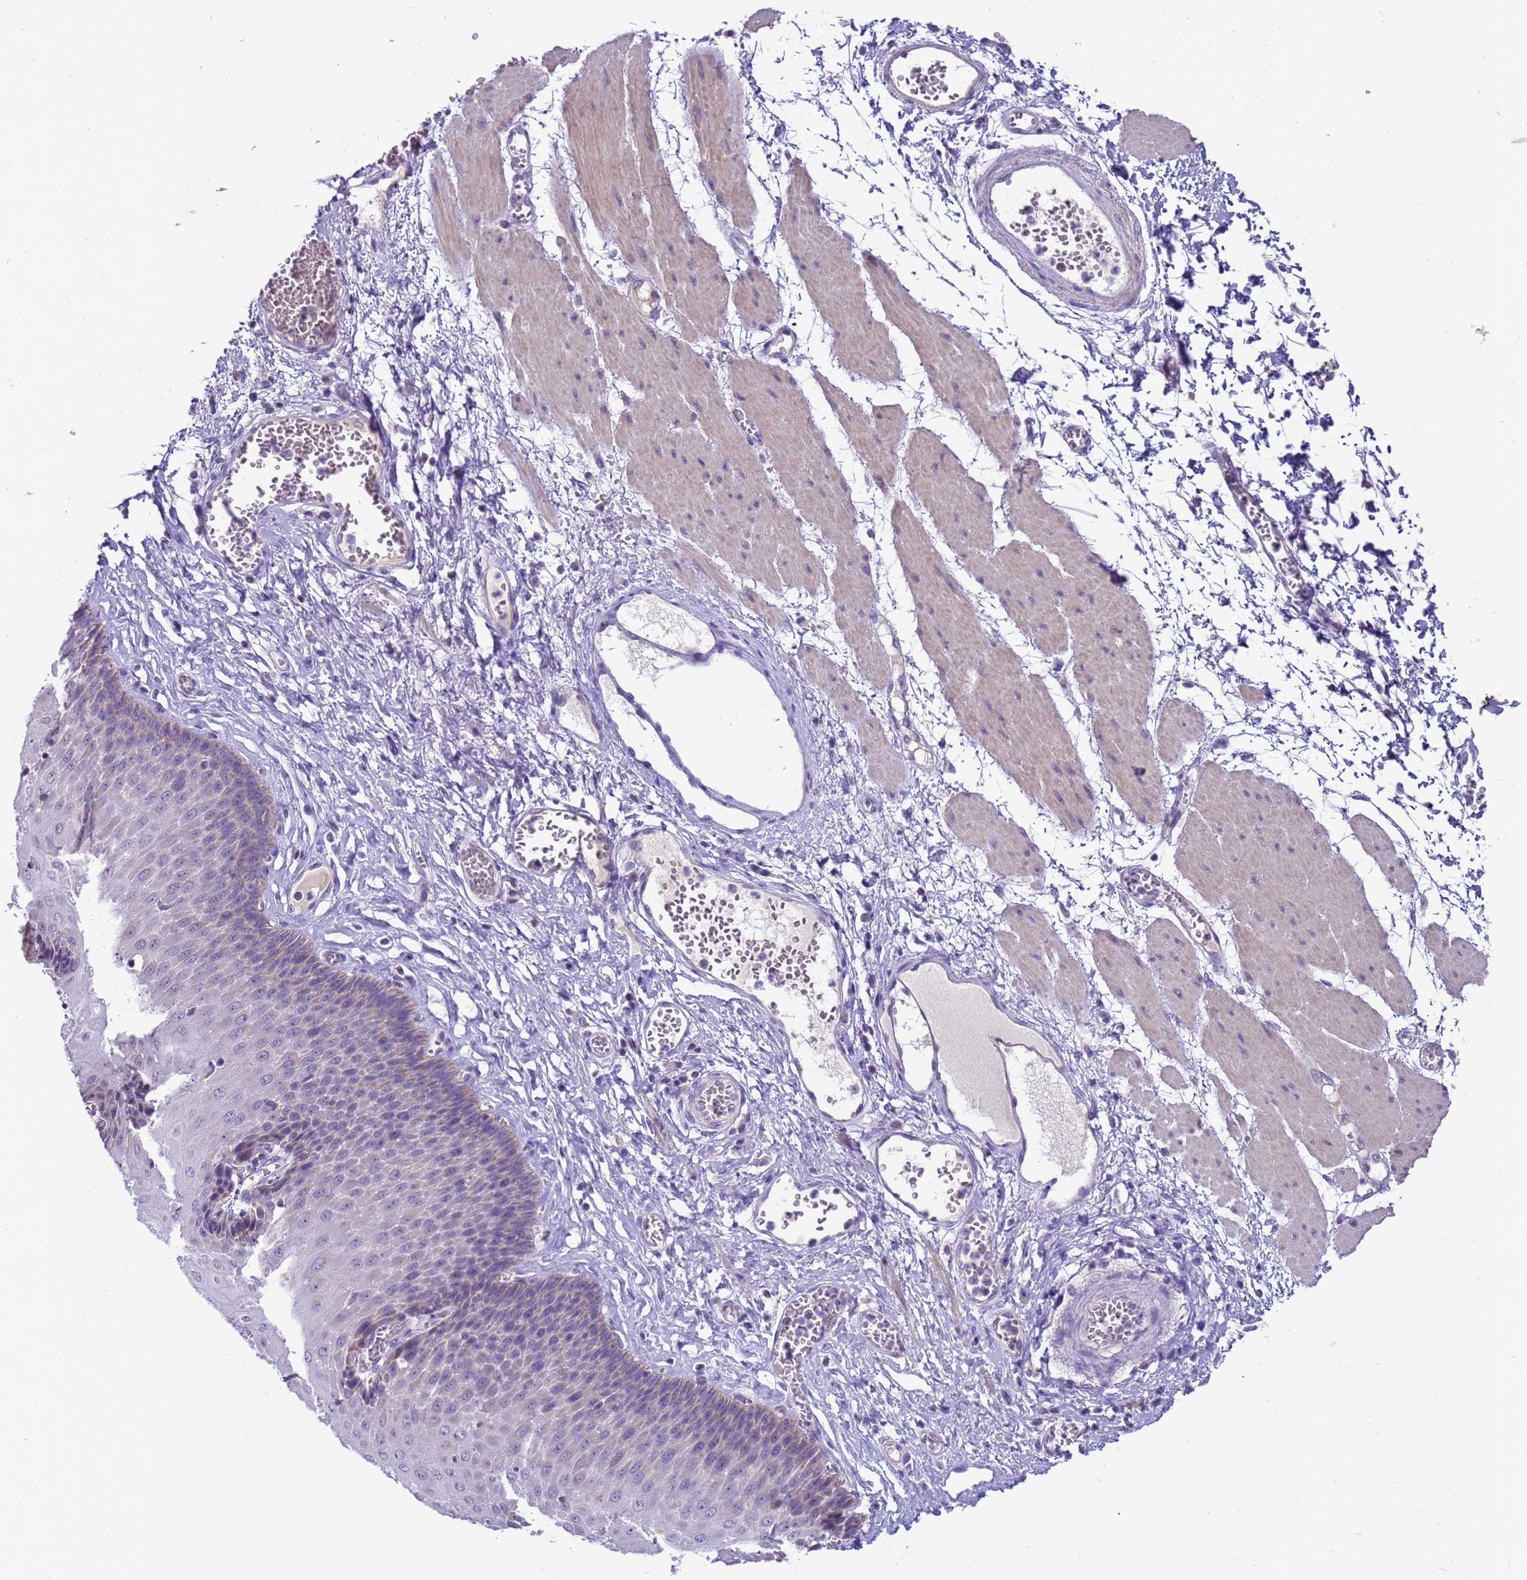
{"staining": {"intensity": "negative", "quantity": "none", "location": "none"}, "tissue": "esophagus", "cell_type": "Squamous epithelial cells", "image_type": "normal", "snomed": [{"axis": "morphology", "description": "Normal tissue, NOS"}, {"axis": "topography", "description": "Esophagus"}], "caption": "The immunohistochemistry (IHC) image has no significant positivity in squamous epithelial cells of esophagus.", "gene": "PIEZO2", "patient": {"sex": "male", "age": 60}}